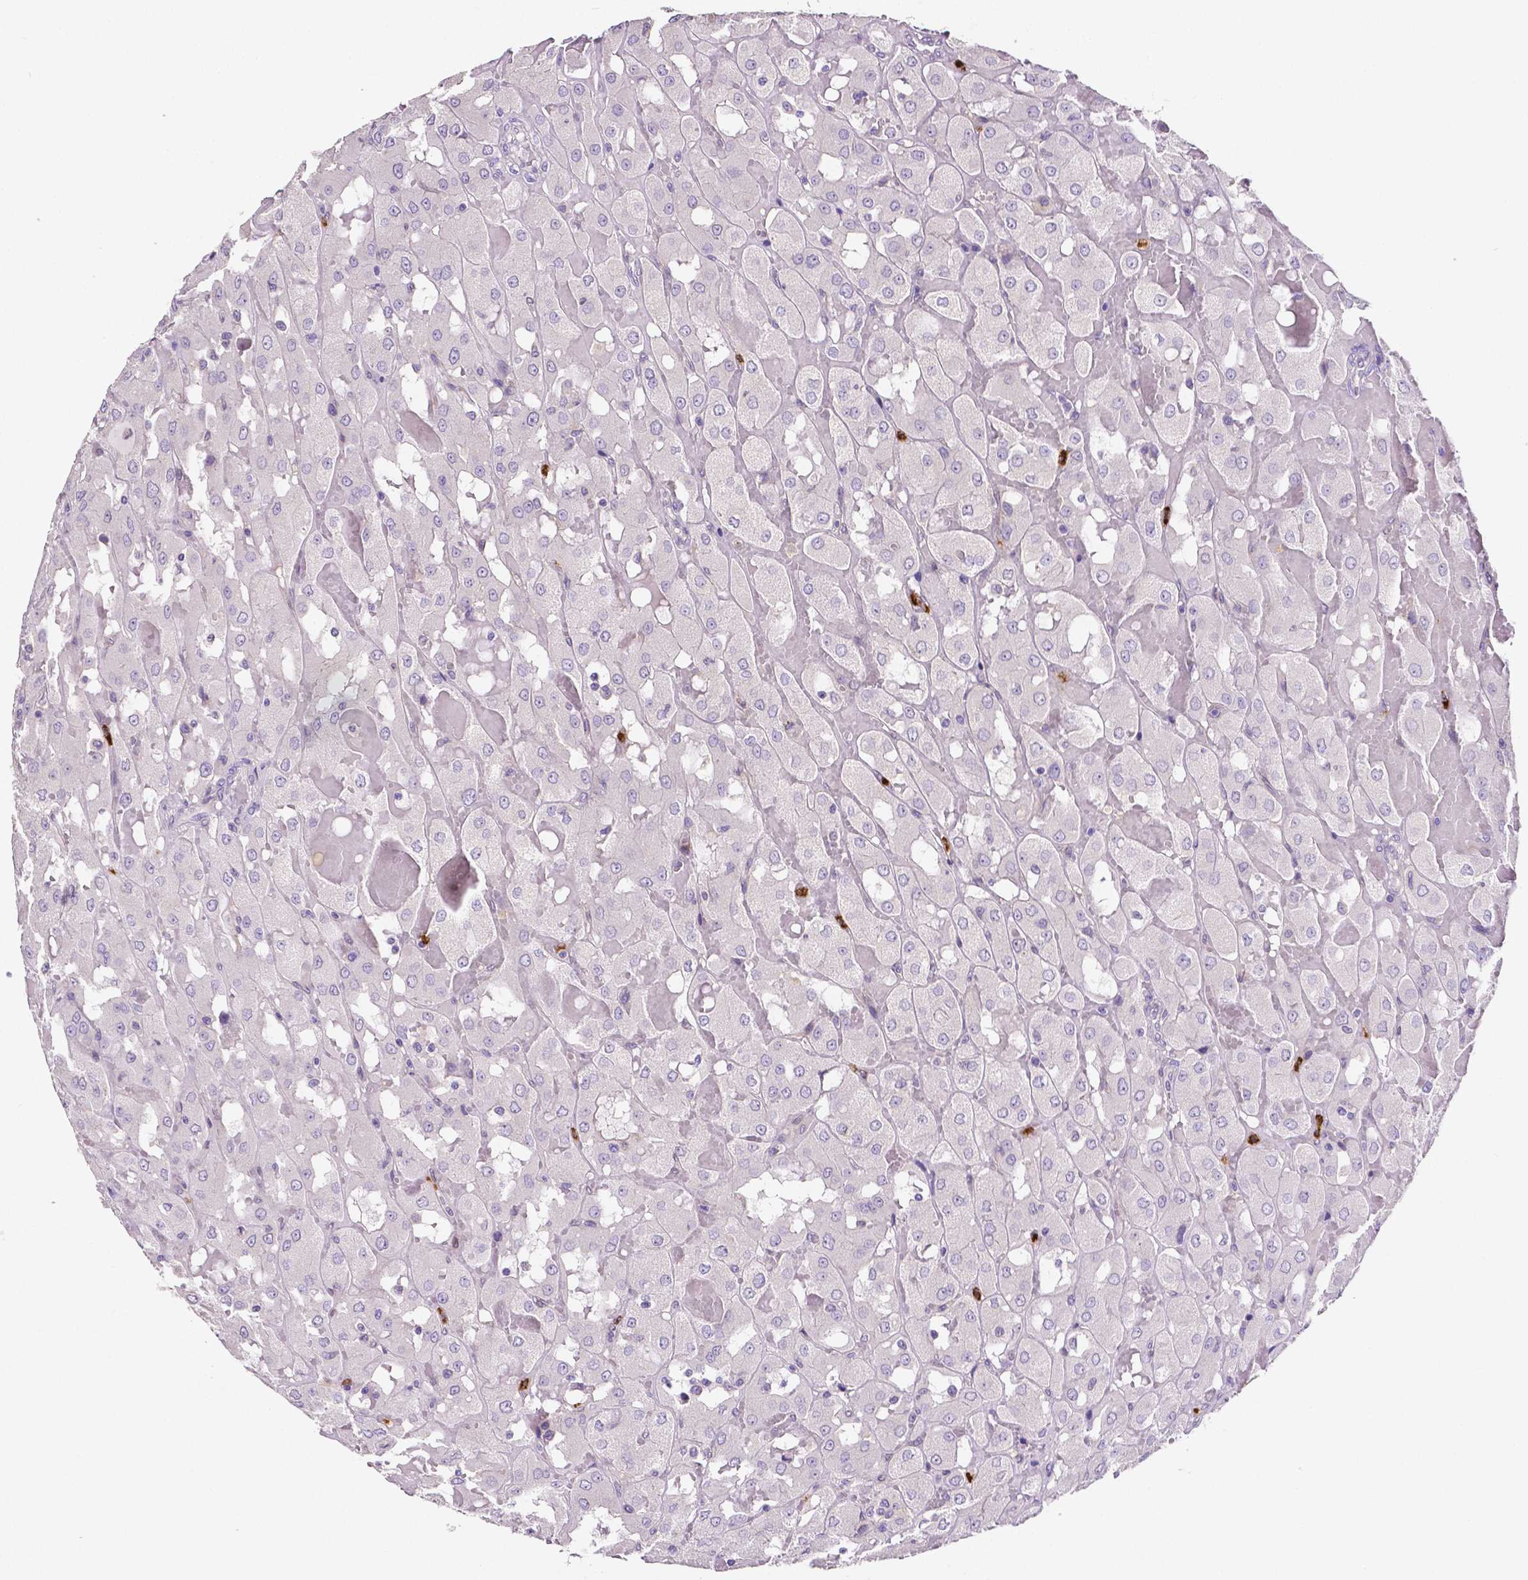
{"staining": {"intensity": "negative", "quantity": "none", "location": "none"}, "tissue": "renal cancer", "cell_type": "Tumor cells", "image_type": "cancer", "snomed": [{"axis": "morphology", "description": "Adenocarcinoma, NOS"}, {"axis": "topography", "description": "Kidney"}], "caption": "High magnification brightfield microscopy of renal adenocarcinoma stained with DAB (3,3'-diaminobenzidine) (brown) and counterstained with hematoxylin (blue): tumor cells show no significant expression.", "gene": "MMP9", "patient": {"sex": "male", "age": 72}}